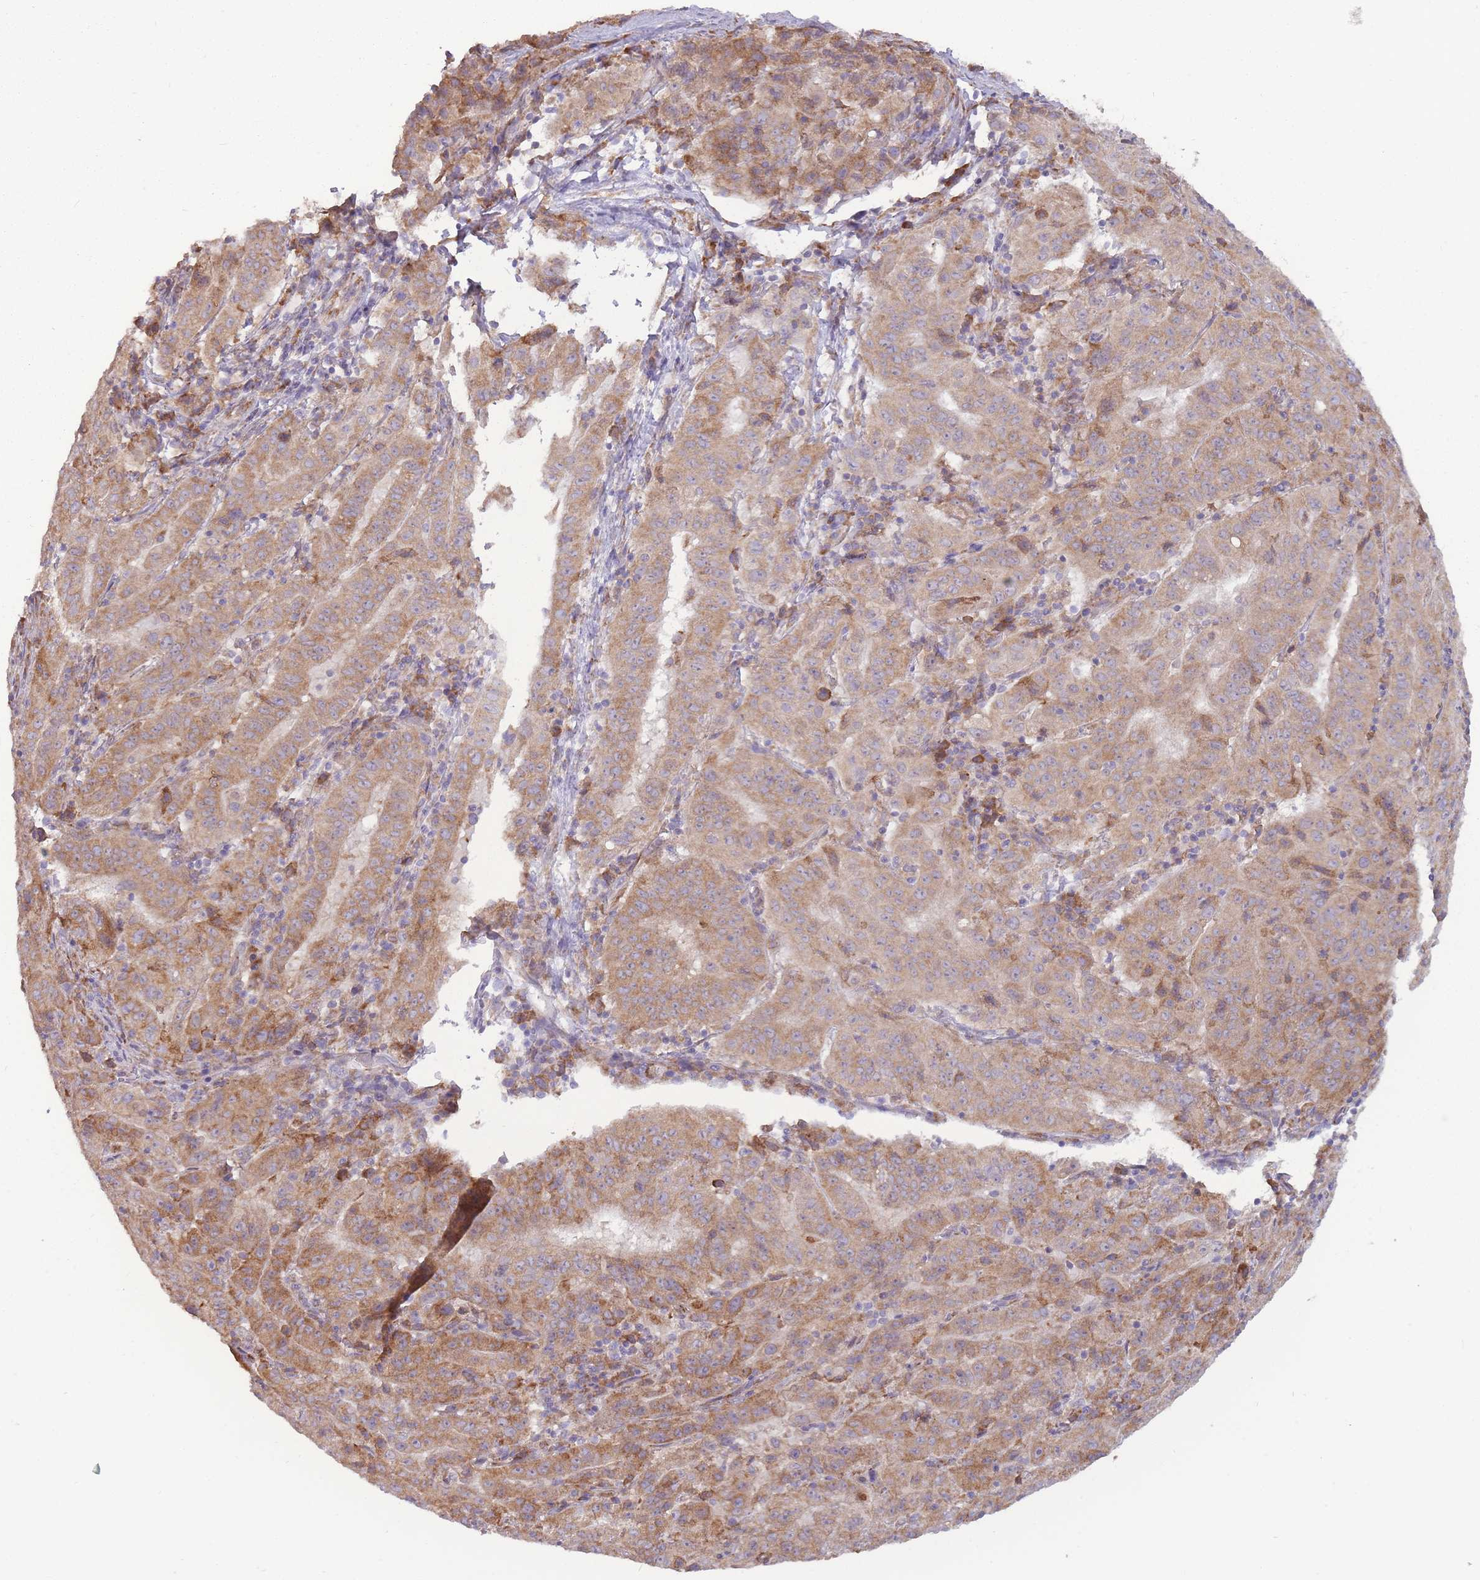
{"staining": {"intensity": "moderate", "quantity": ">75%", "location": "cytoplasmic/membranous"}, "tissue": "pancreatic cancer", "cell_type": "Tumor cells", "image_type": "cancer", "snomed": [{"axis": "morphology", "description": "Adenocarcinoma, NOS"}, {"axis": "topography", "description": "Pancreas"}], "caption": "Pancreatic cancer stained for a protein shows moderate cytoplasmic/membranous positivity in tumor cells.", "gene": "TRAPPC5", "patient": {"sex": "male", "age": 63}}